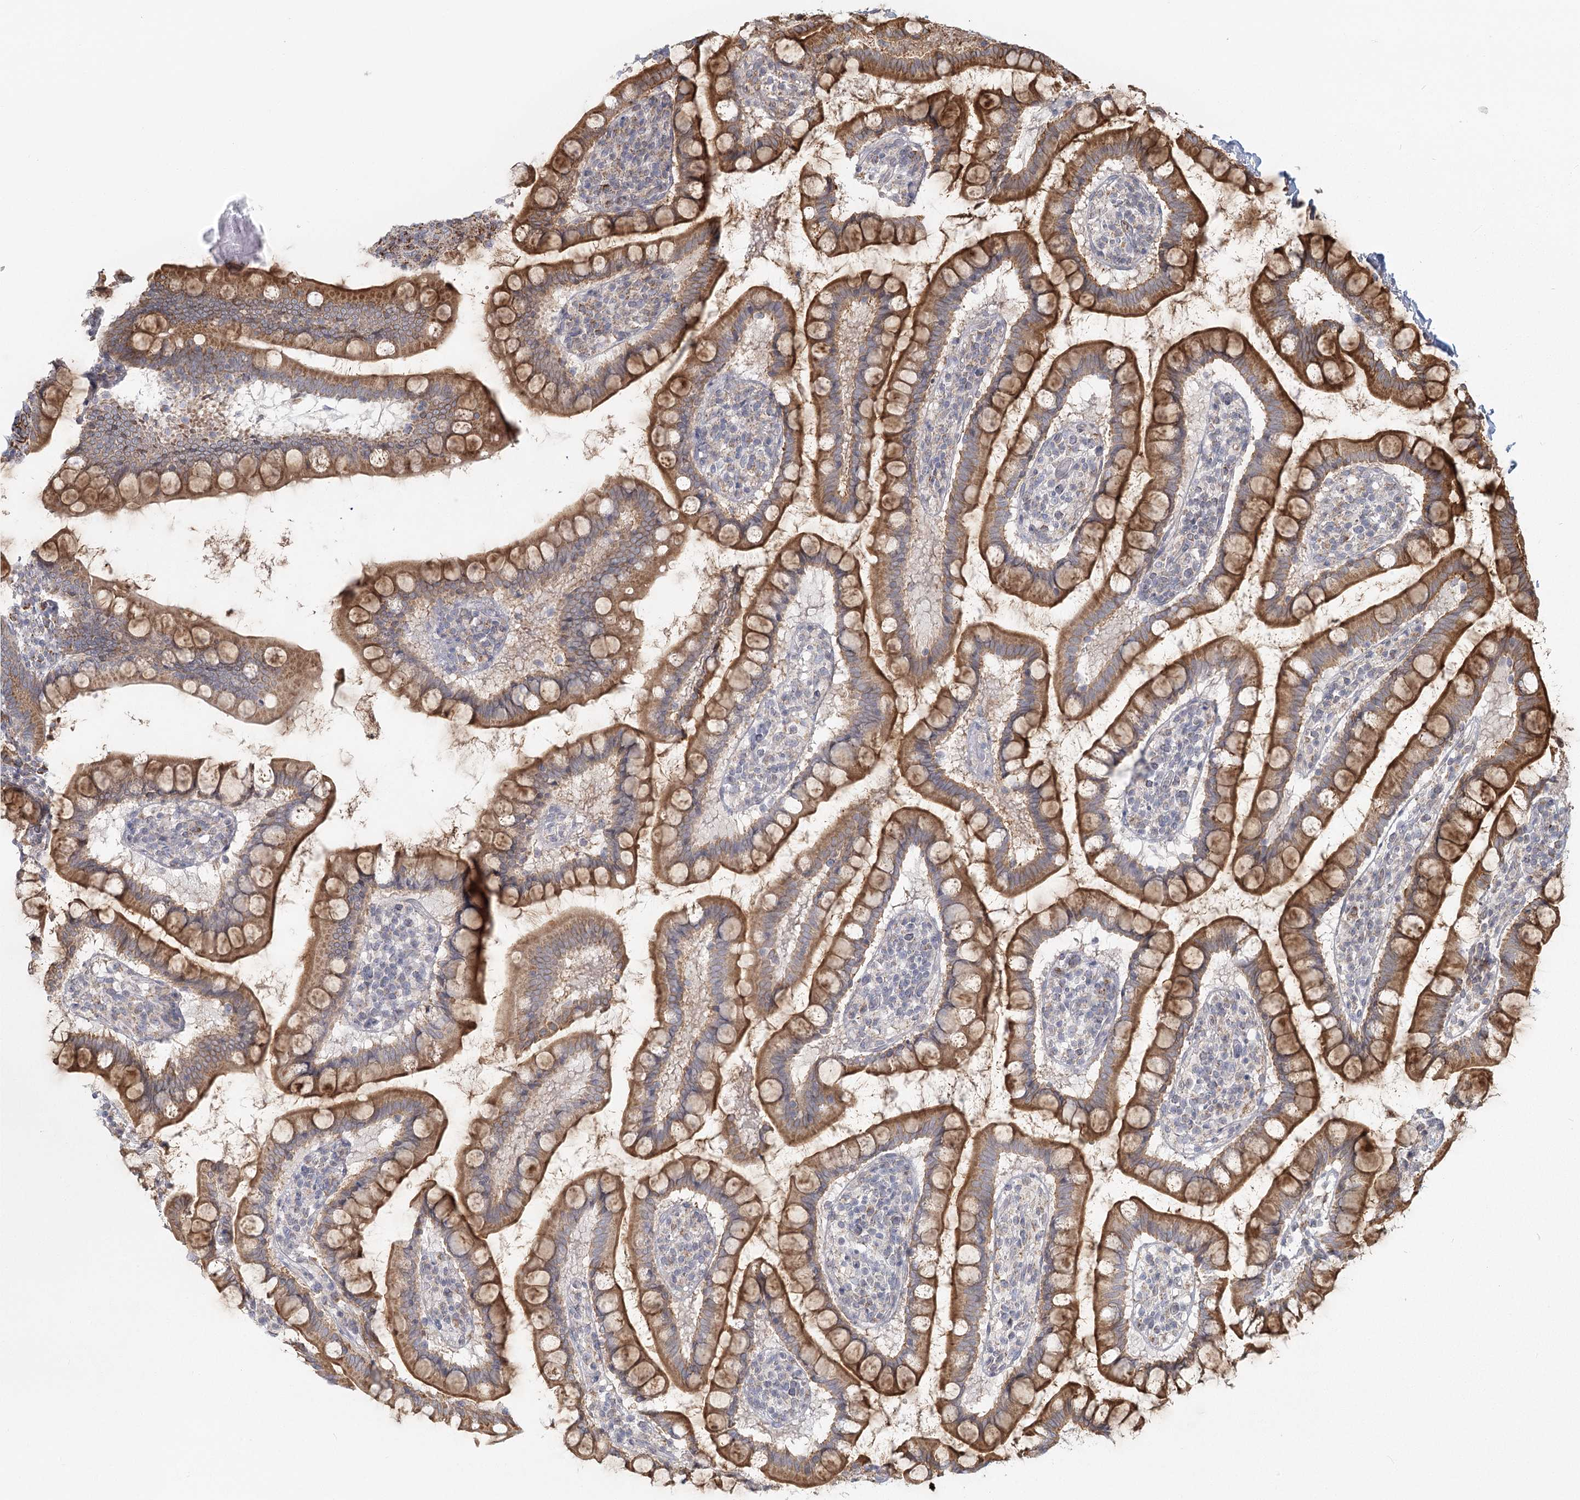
{"staining": {"intensity": "moderate", "quantity": ">75%", "location": "cytoplasmic/membranous"}, "tissue": "small intestine", "cell_type": "Glandular cells", "image_type": "normal", "snomed": [{"axis": "morphology", "description": "Normal tissue, NOS"}, {"axis": "topography", "description": "Small intestine"}], "caption": "Immunohistochemical staining of unremarkable small intestine demonstrates >75% levels of moderate cytoplasmic/membranous protein positivity in about >75% of glandular cells. (Stains: DAB (3,3'-diaminobenzidine) in brown, nuclei in blue, Microscopy: brightfield microscopy at high magnification).", "gene": "LACTB", "patient": {"sex": "female", "age": 84}}